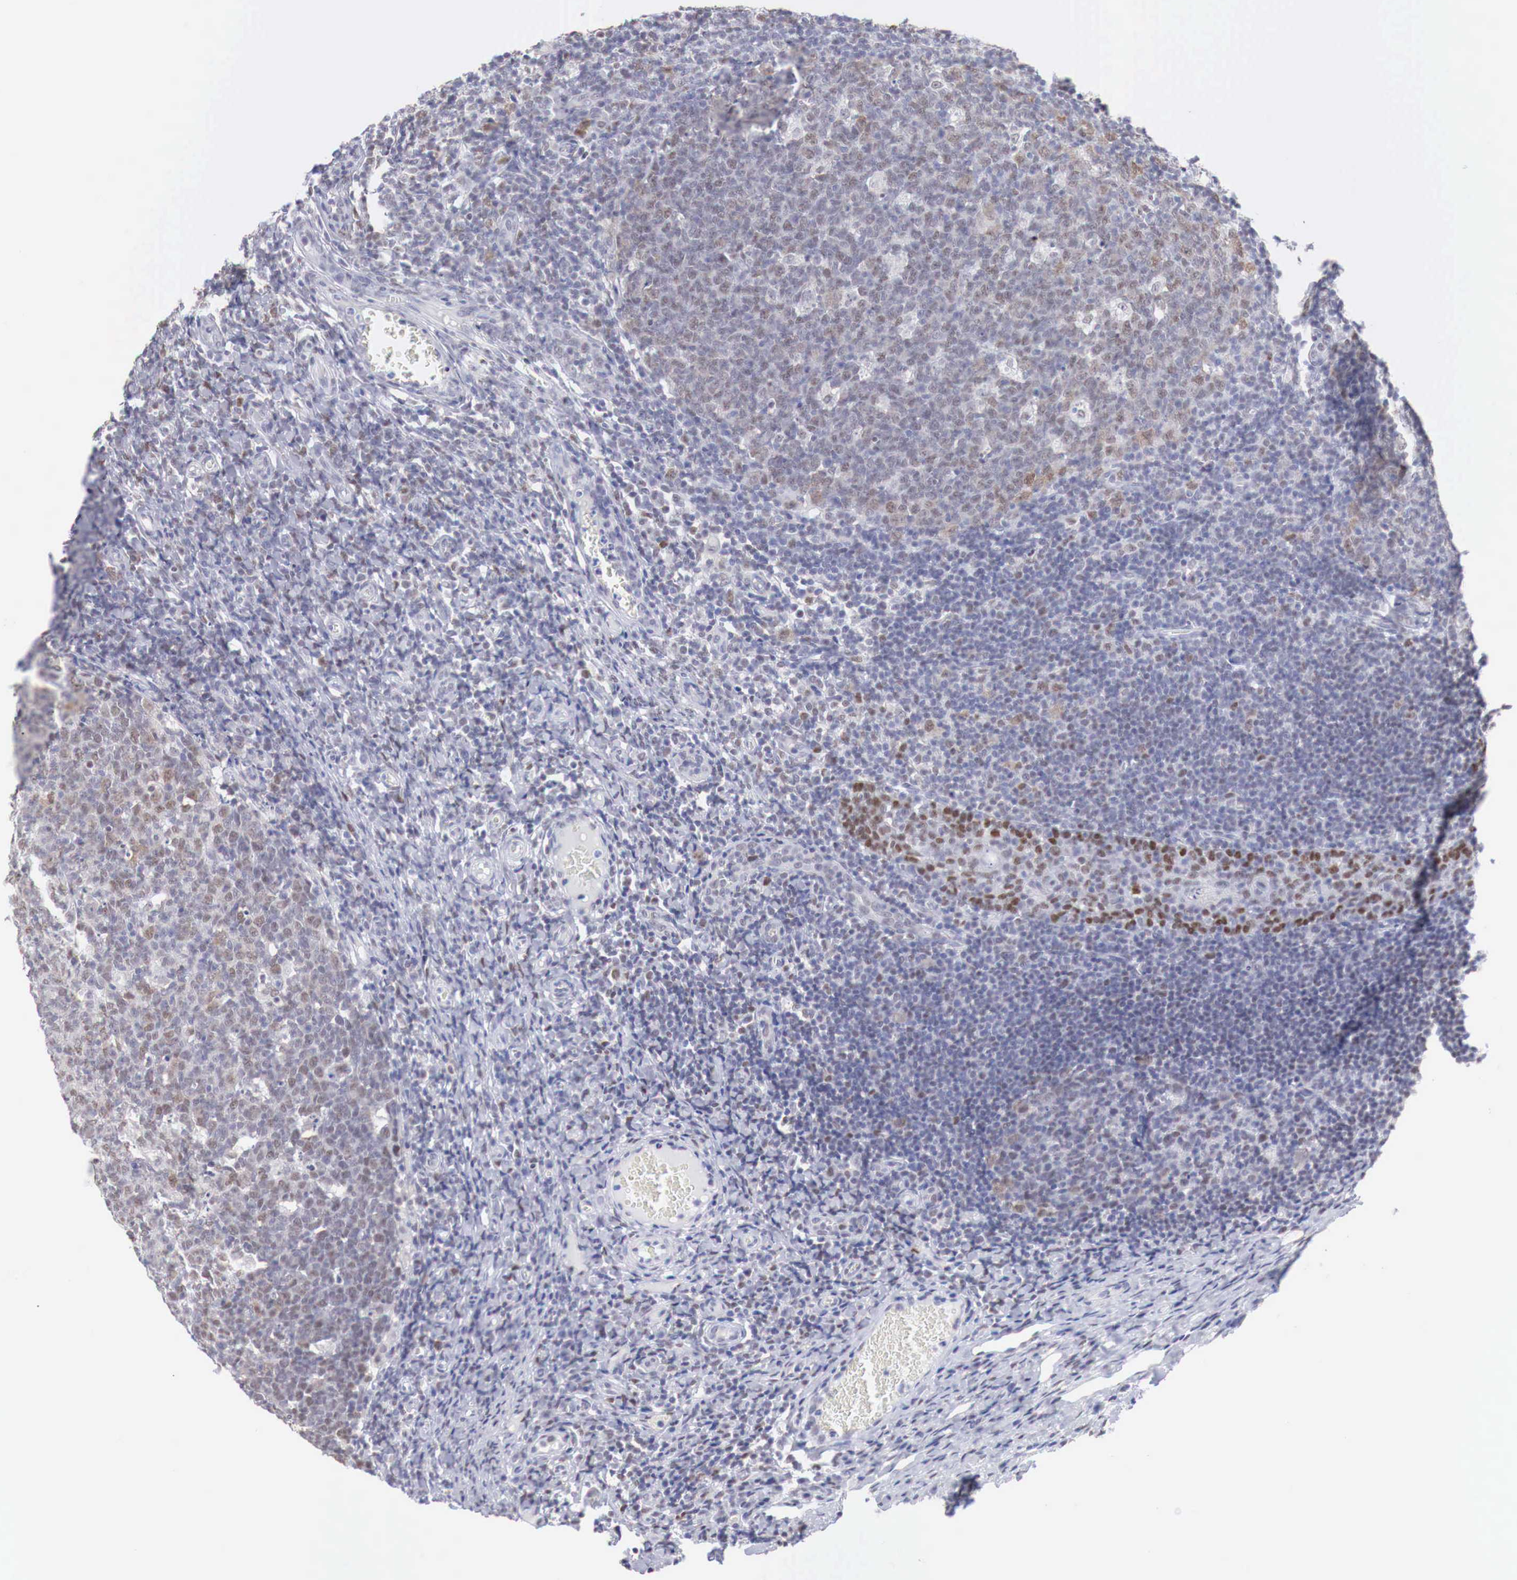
{"staining": {"intensity": "weak", "quantity": "<25%", "location": "cytoplasmic/membranous,nuclear"}, "tissue": "tonsil", "cell_type": "Germinal center cells", "image_type": "normal", "snomed": [{"axis": "morphology", "description": "Normal tissue, NOS"}, {"axis": "topography", "description": "Tonsil"}], "caption": "Normal tonsil was stained to show a protein in brown. There is no significant positivity in germinal center cells. (DAB (3,3'-diaminobenzidine) immunohistochemistry (IHC) with hematoxylin counter stain).", "gene": "FOXP2", "patient": {"sex": "male", "age": 6}}